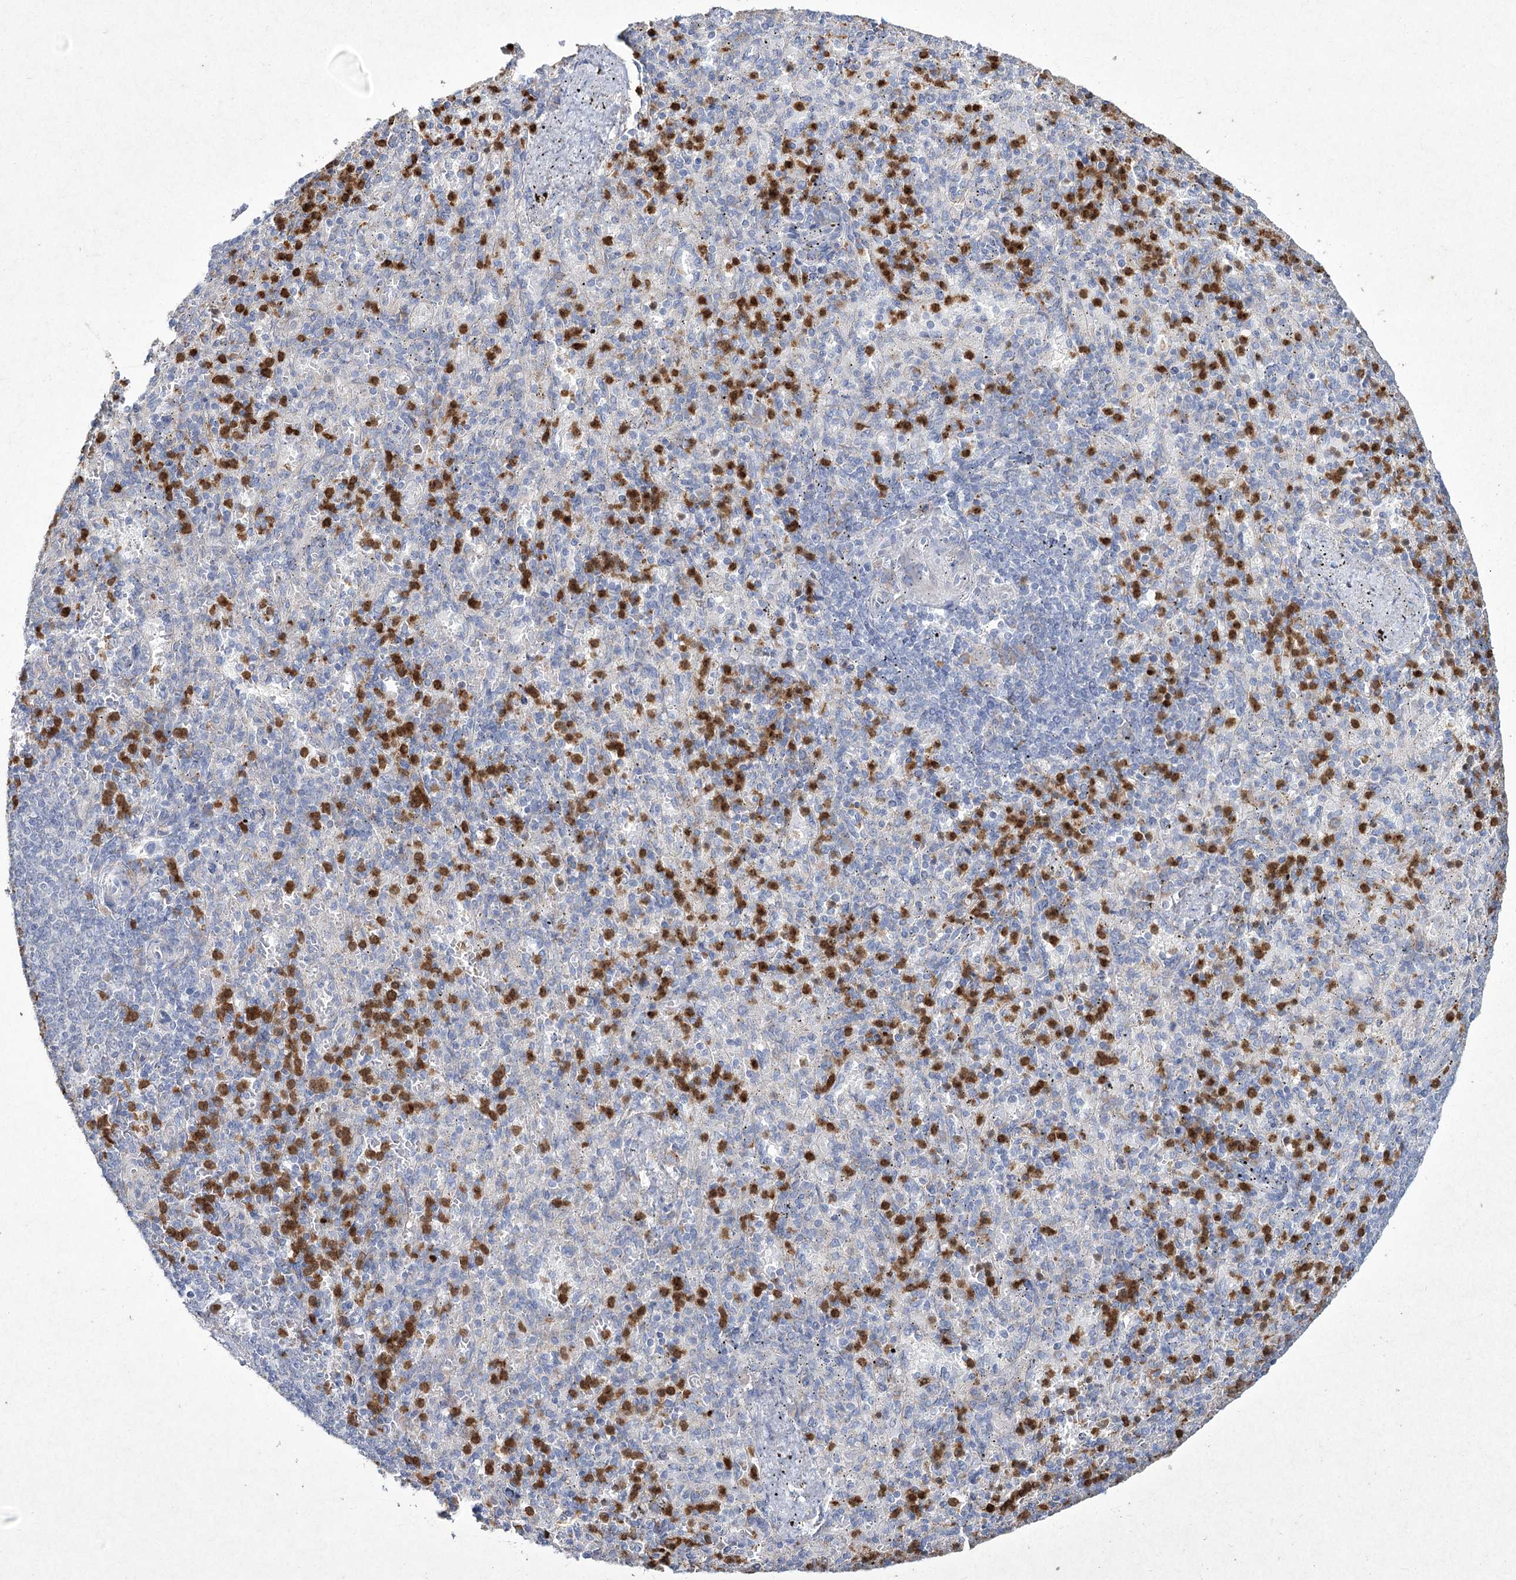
{"staining": {"intensity": "strong", "quantity": "25%-75%", "location": "cytoplasmic/membranous"}, "tissue": "spleen", "cell_type": "Cells in red pulp", "image_type": "normal", "snomed": [{"axis": "morphology", "description": "Normal tissue, NOS"}, {"axis": "topography", "description": "Spleen"}], "caption": "Approximately 25%-75% of cells in red pulp in benign spleen exhibit strong cytoplasmic/membranous protein expression as visualized by brown immunohistochemical staining.", "gene": "NIPAL4", "patient": {"sex": "female", "age": 74}}